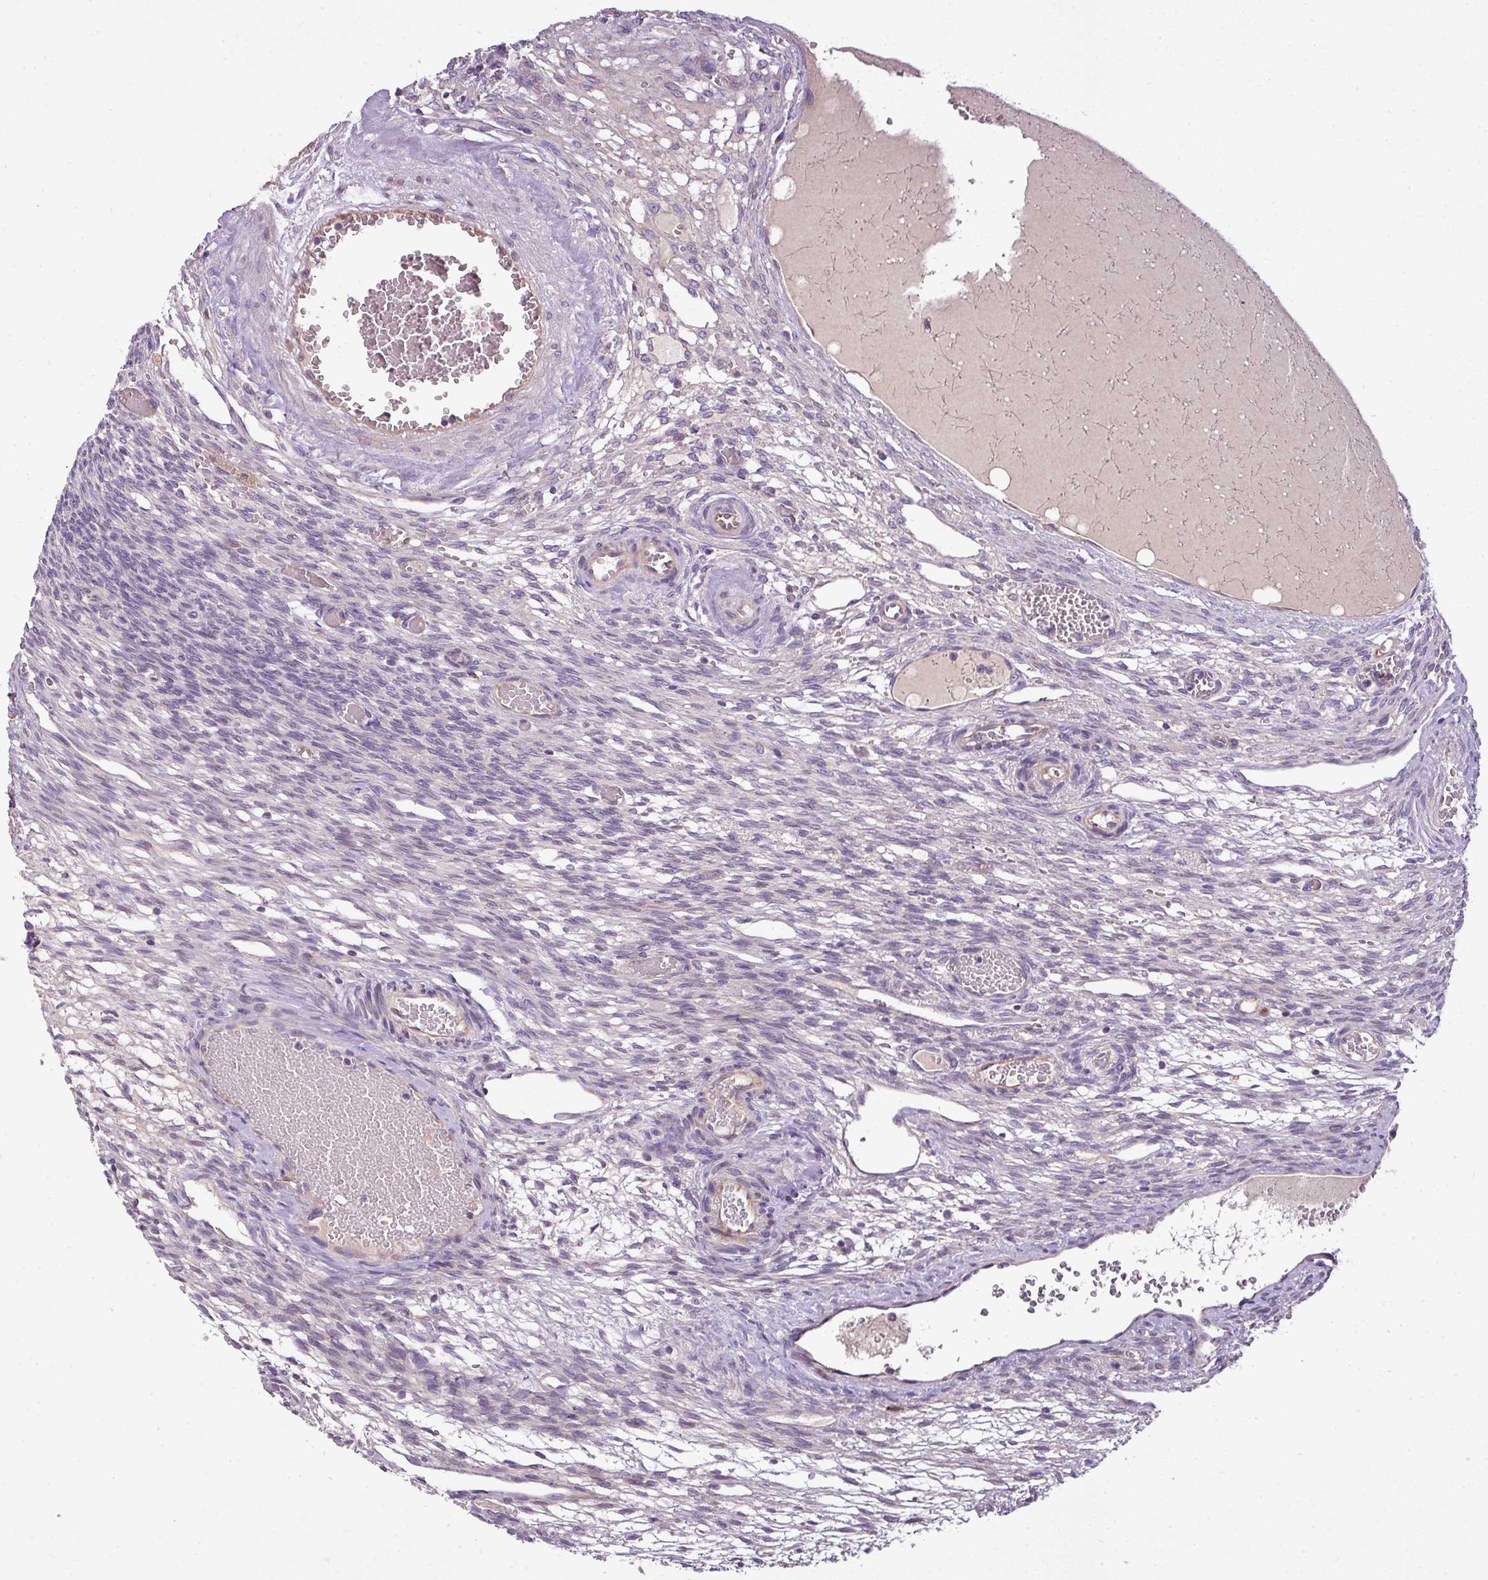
{"staining": {"intensity": "negative", "quantity": "none", "location": "none"}, "tissue": "ovary", "cell_type": "Follicle cells", "image_type": "normal", "snomed": [{"axis": "morphology", "description": "Normal tissue, NOS"}, {"axis": "topography", "description": "Ovary"}], "caption": "Follicle cells show no significant protein positivity in unremarkable ovary. (Stains: DAB (3,3'-diaminobenzidine) IHC with hematoxylin counter stain, Microscopy: brightfield microscopy at high magnification).", "gene": "GAN", "patient": {"sex": "female", "age": 67}}